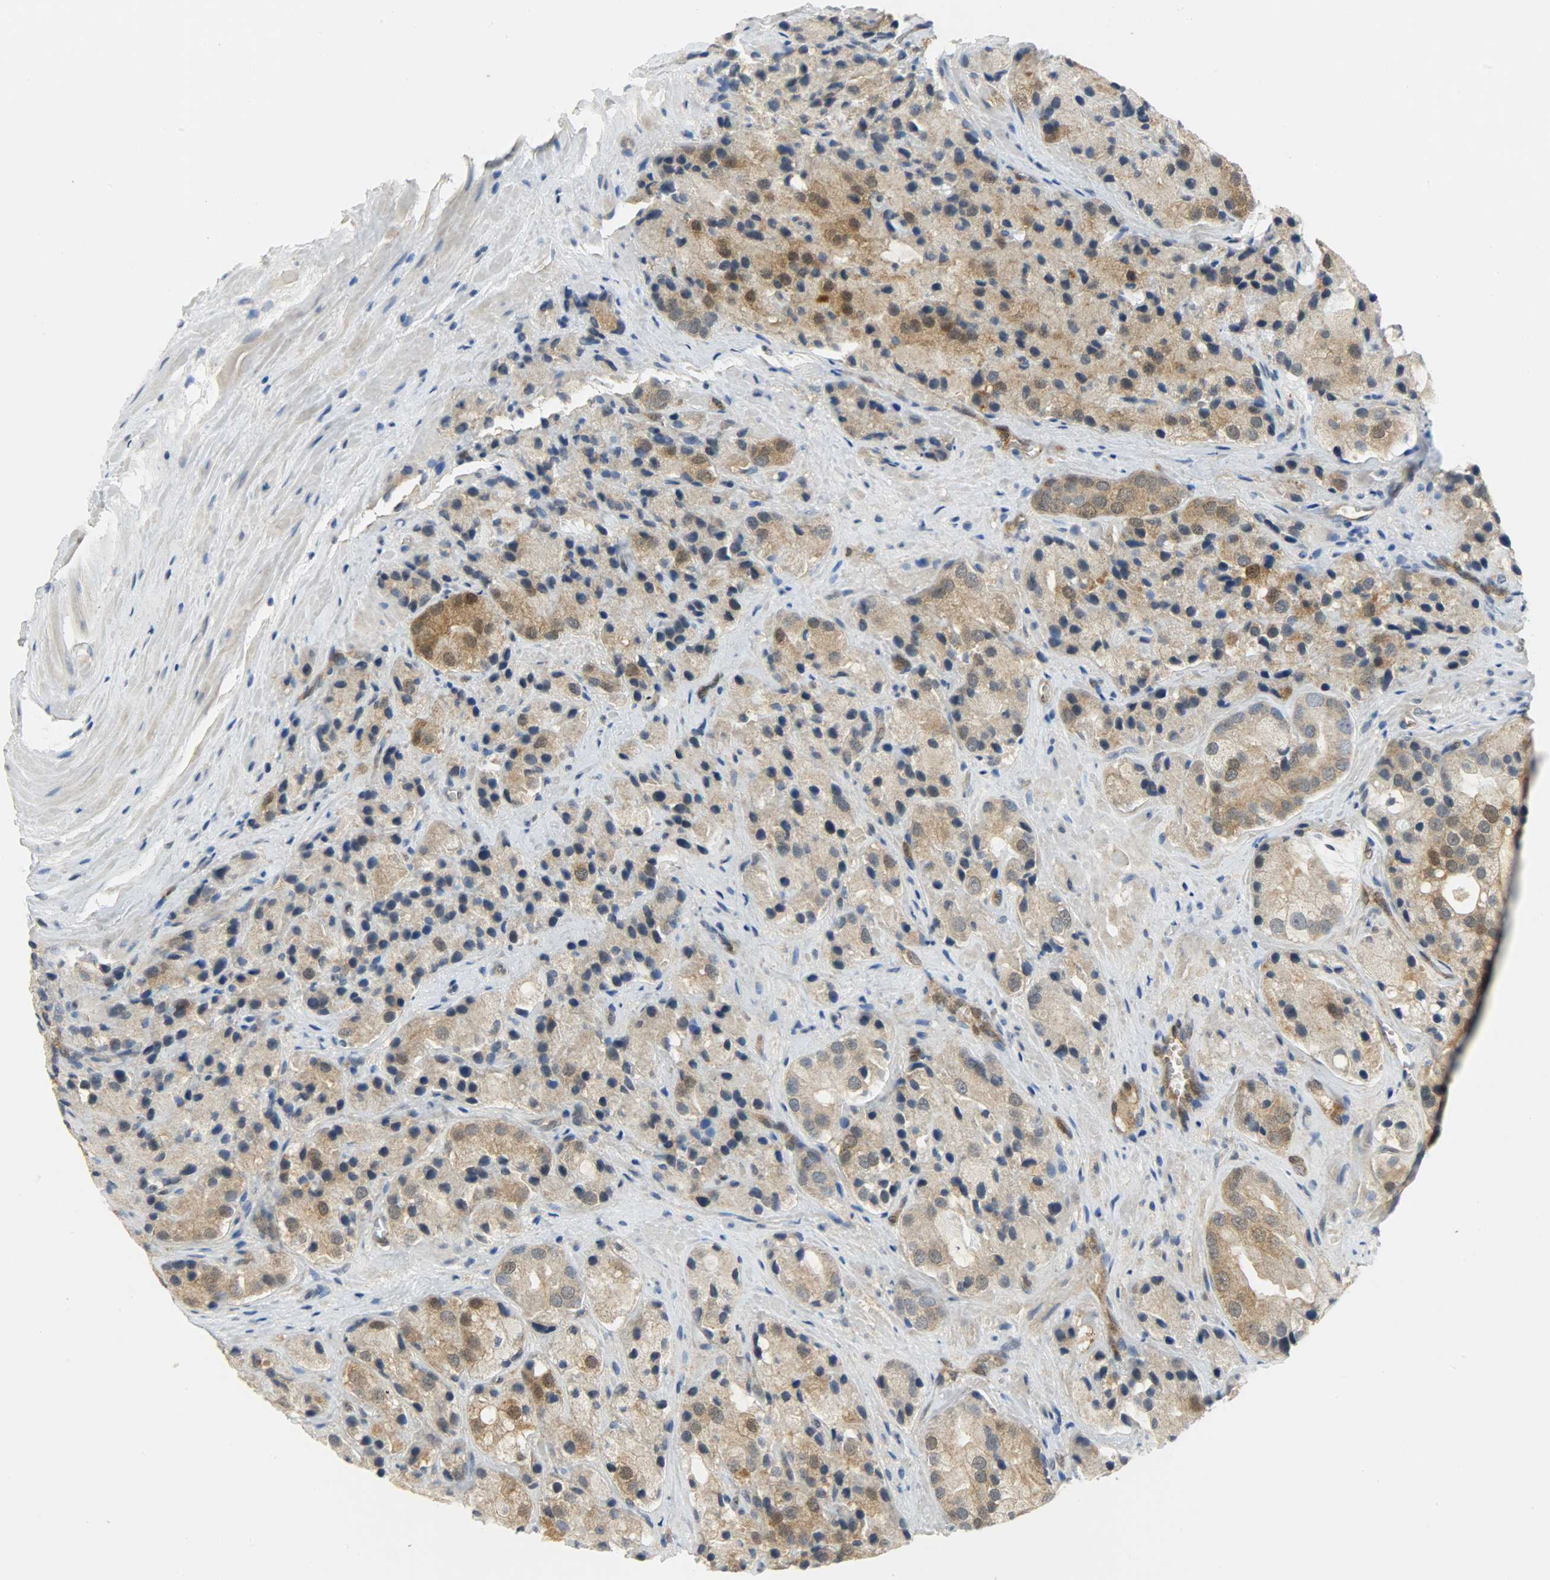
{"staining": {"intensity": "moderate", "quantity": ">75%", "location": "cytoplasmic/membranous"}, "tissue": "prostate cancer", "cell_type": "Tumor cells", "image_type": "cancer", "snomed": [{"axis": "morphology", "description": "Adenocarcinoma, High grade"}, {"axis": "topography", "description": "Prostate"}], "caption": "A brown stain highlights moderate cytoplasmic/membranous positivity of a protein in human prostate cancer (high-grade adenocarcinoma) tumor cells. (DAB IHC, brown staining for protein, blue staining for nuclei).", "gene": "FKBP1A", "patient": {"sex": "male", "age": 70}}